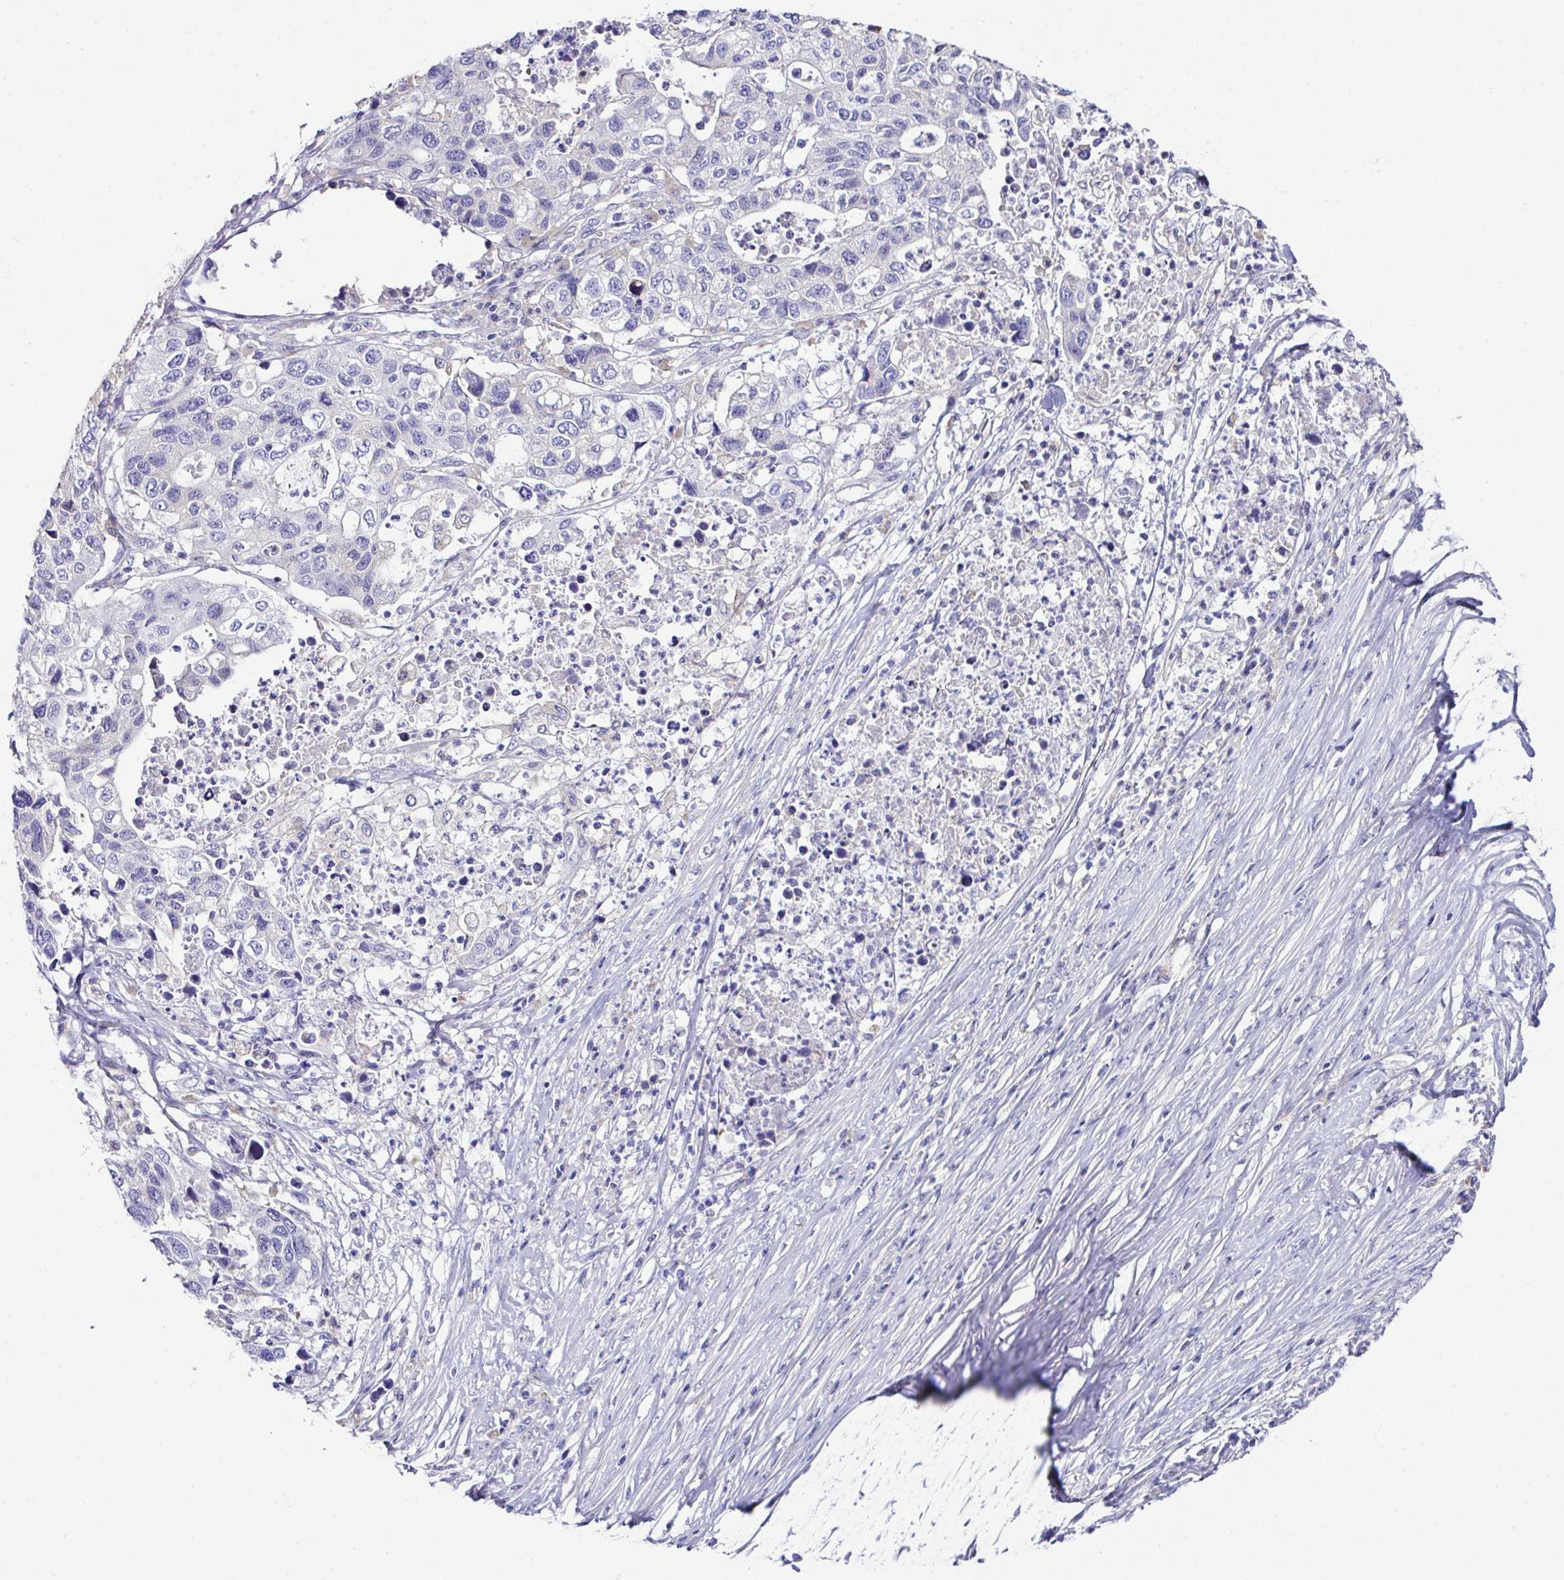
{"staining": {"intensity": "negative", "quantity": "none", "location": "none"}, "tissue": "stomach cancer", "cell_type": "Tumor cells", "image_type": "cancer", "snomed": [{"axis": "morphology", "description": "Adenocarcinoma, NOS"}, {"axis": "topography", "description": "Stomach, upper"}], "caption": "IHC image of neoplastic tissue: stomach cancer stained with DAB (3,3'-diaminobenzidine) displays no significant protein expression in tumor cells.", "gene": "OR4P4", "patient": {"sex": "female", "age": 67}}